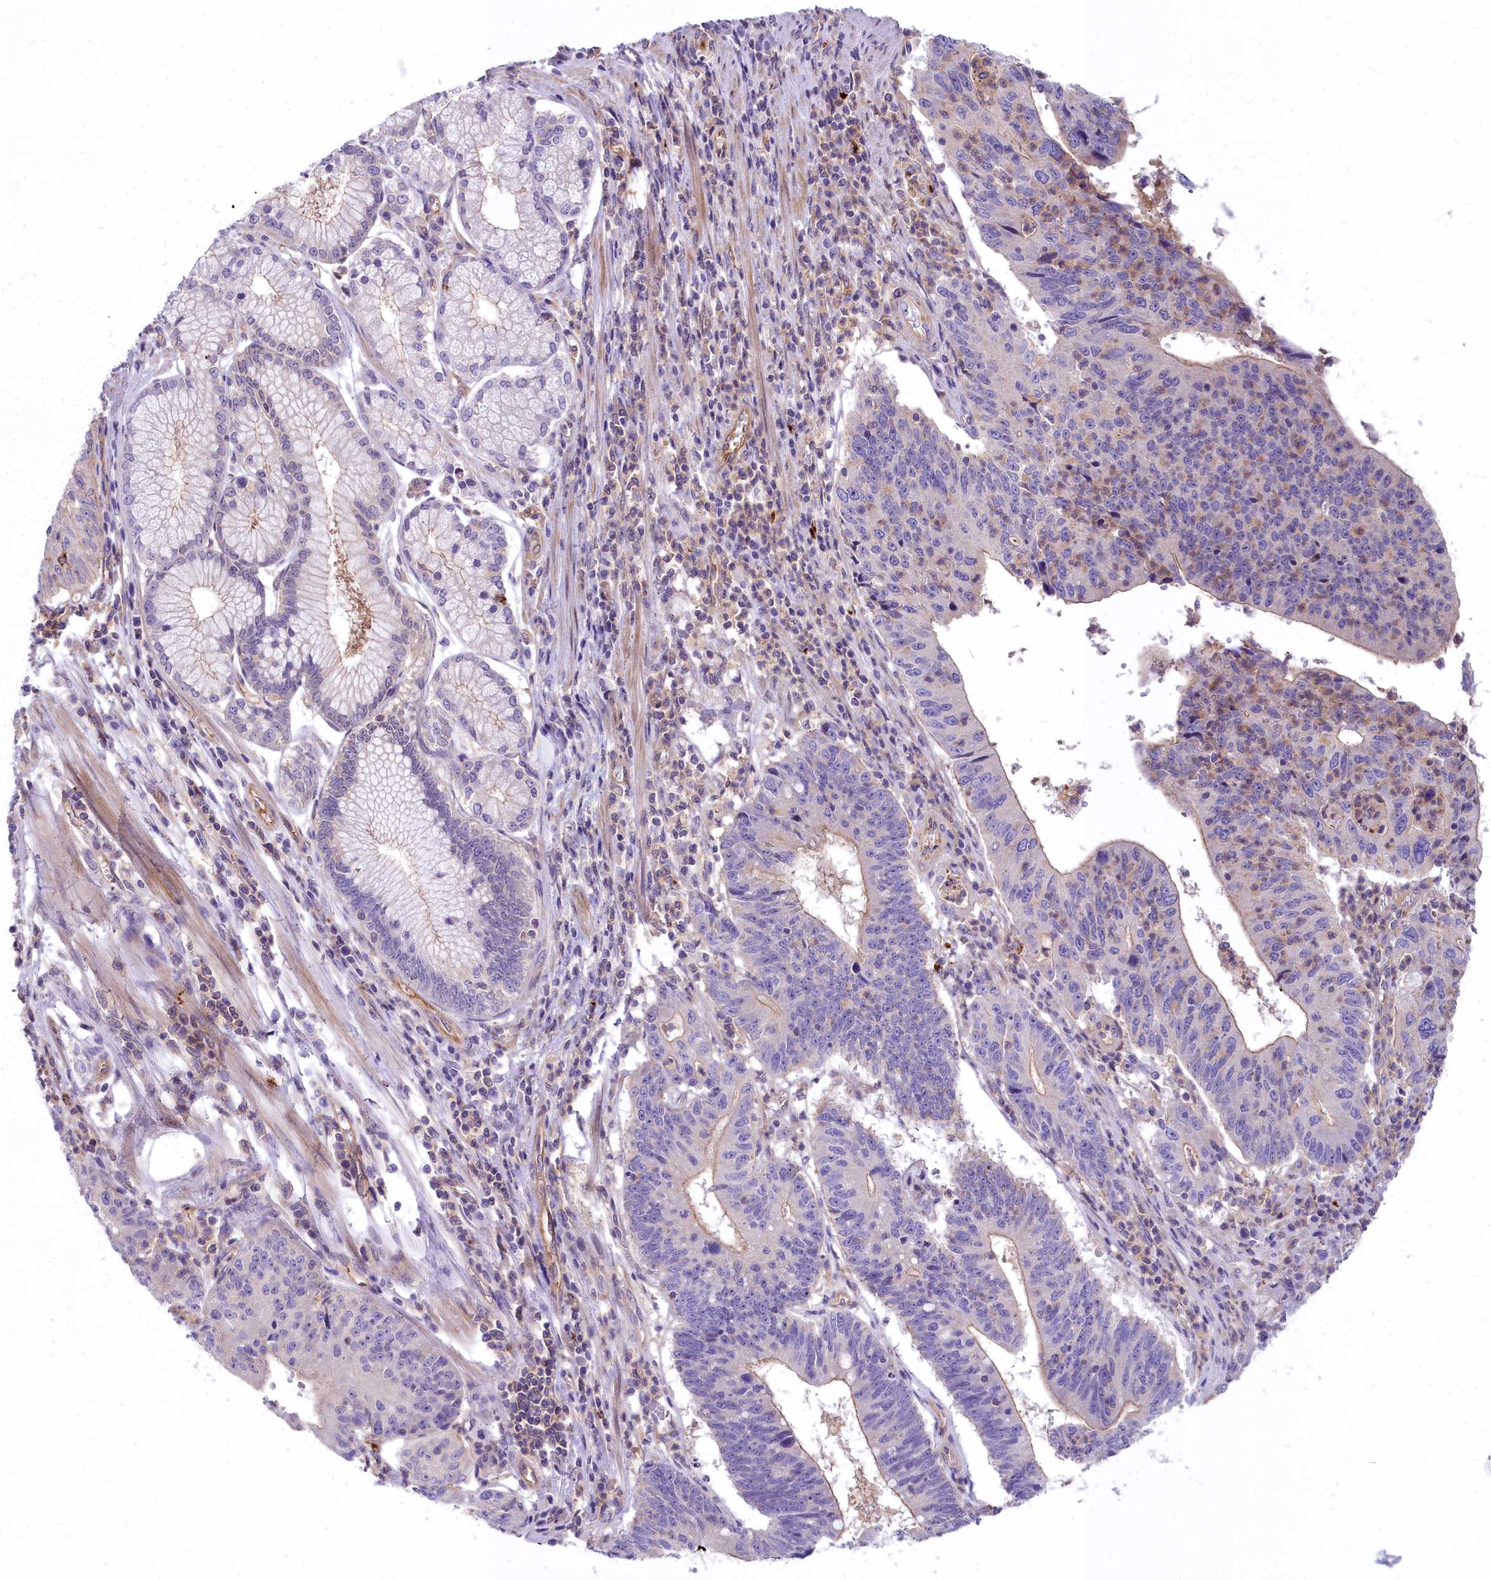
{"staining": {"intensity": "weak", "quantity": "<25%", "location": "cytoplasmic/membranous"}, "tissue": "stomach cancer", "cell_type": "Tumor cells", "image_type": "cancer", "snomed": [{"axis": "morphology", "description": "Adenocarcinoma, NOS"}, {"axis": "topography", "description": "Stomach"}], "caption": "A histopathology image of stomach cancer stained for a protein displays no brown staining in tumor cells.", "gene": "HLA-DOA", "patient": {"sex": "male", "age": 59}}